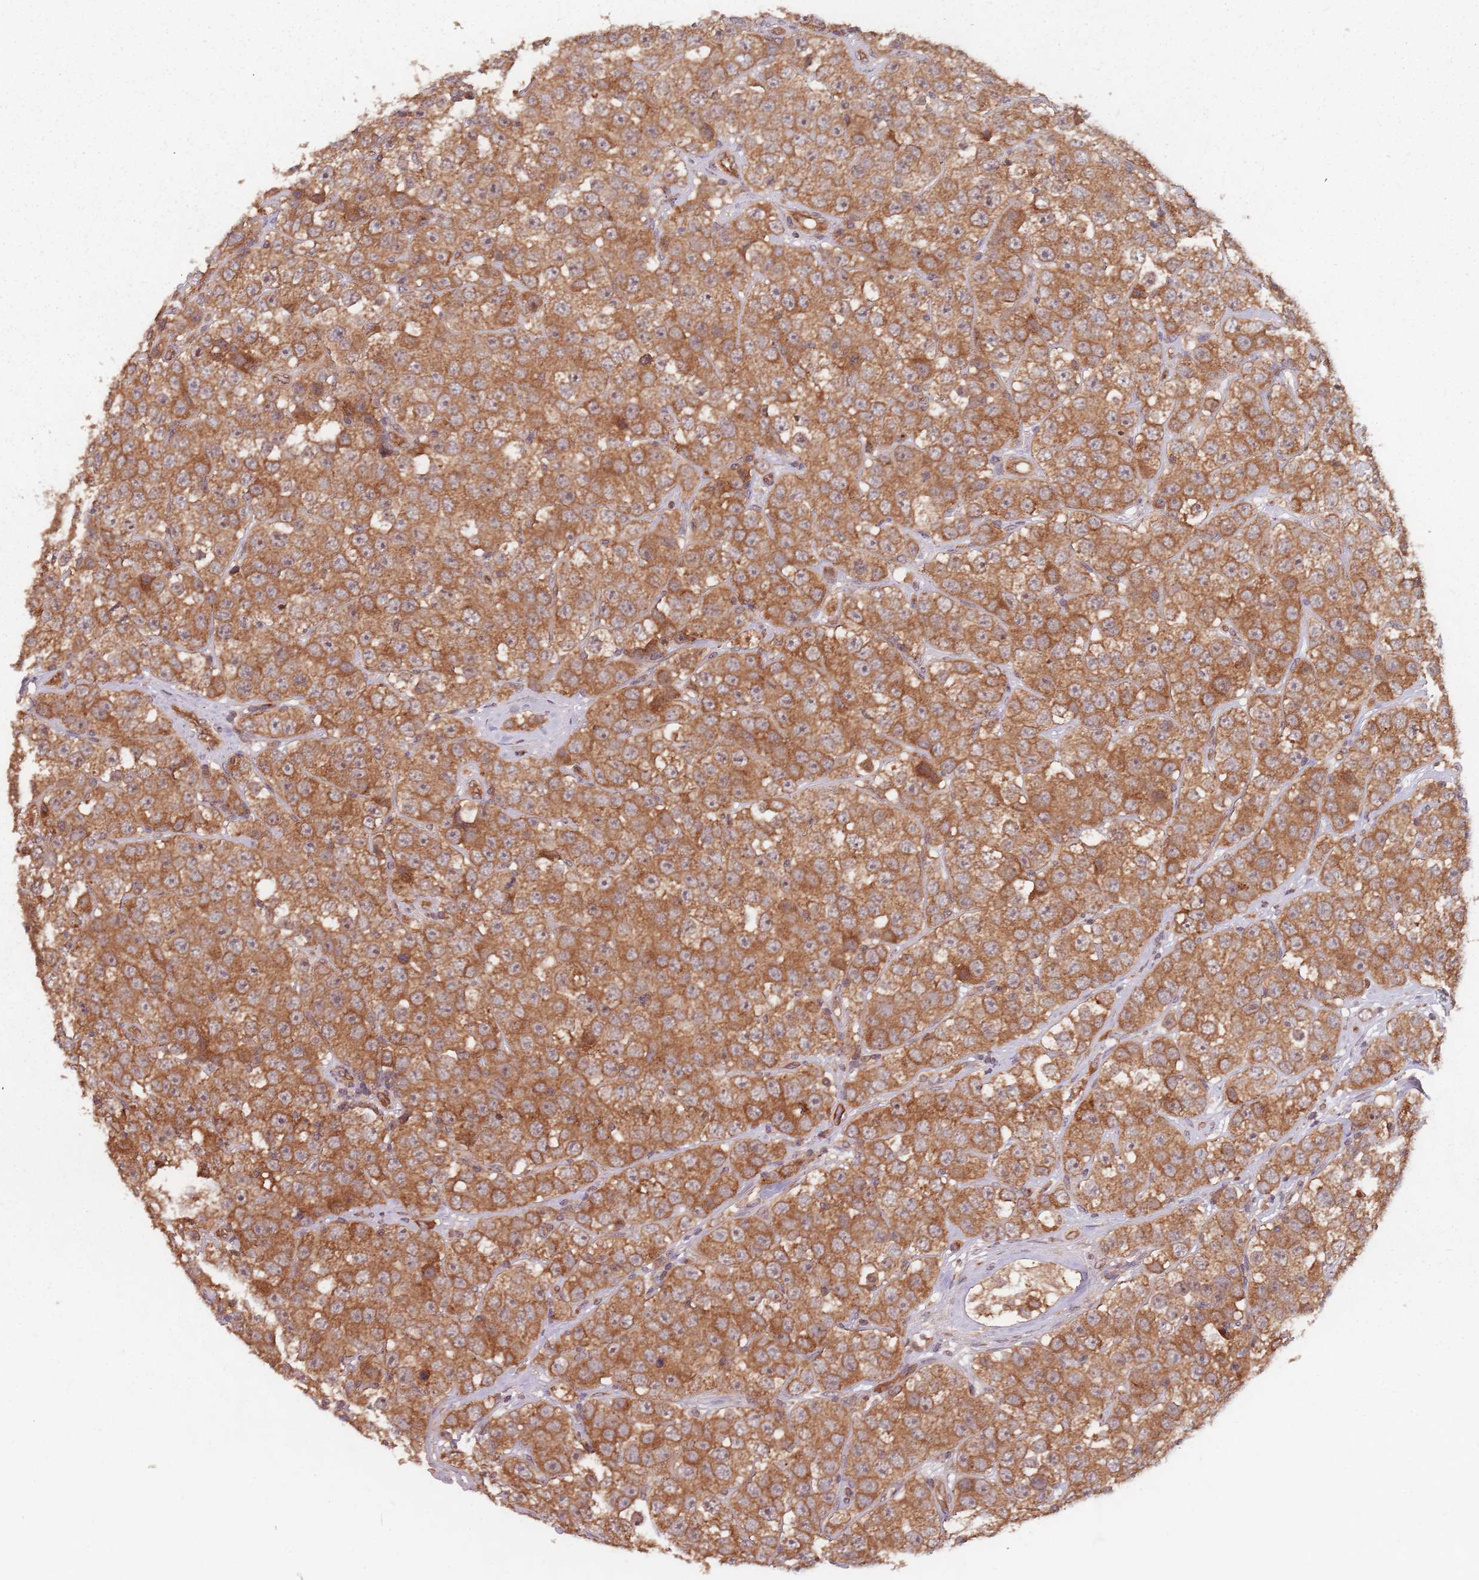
{"staining": {"intensity": "moderate", "quantity": ">75%", "location": "cytoplasmic/membranous"}, "tissue": "testis cancer", "cell_type": "Tumor cells", "image_type": "cancer", "snomed": [{"axis": "morphology", "description": "Seminoma, NOS"}, {"axis": "topography", "description": "Testis"}], "caption": "This is a histology image of immunohistochemistry (IHC) staining of testis cancer (seminoma), which shows moderate expression in the cytoplasmic/membranous of tumor cells.", "gene": "C3orf14", "patient": {"sex": "male", "age": 28}}